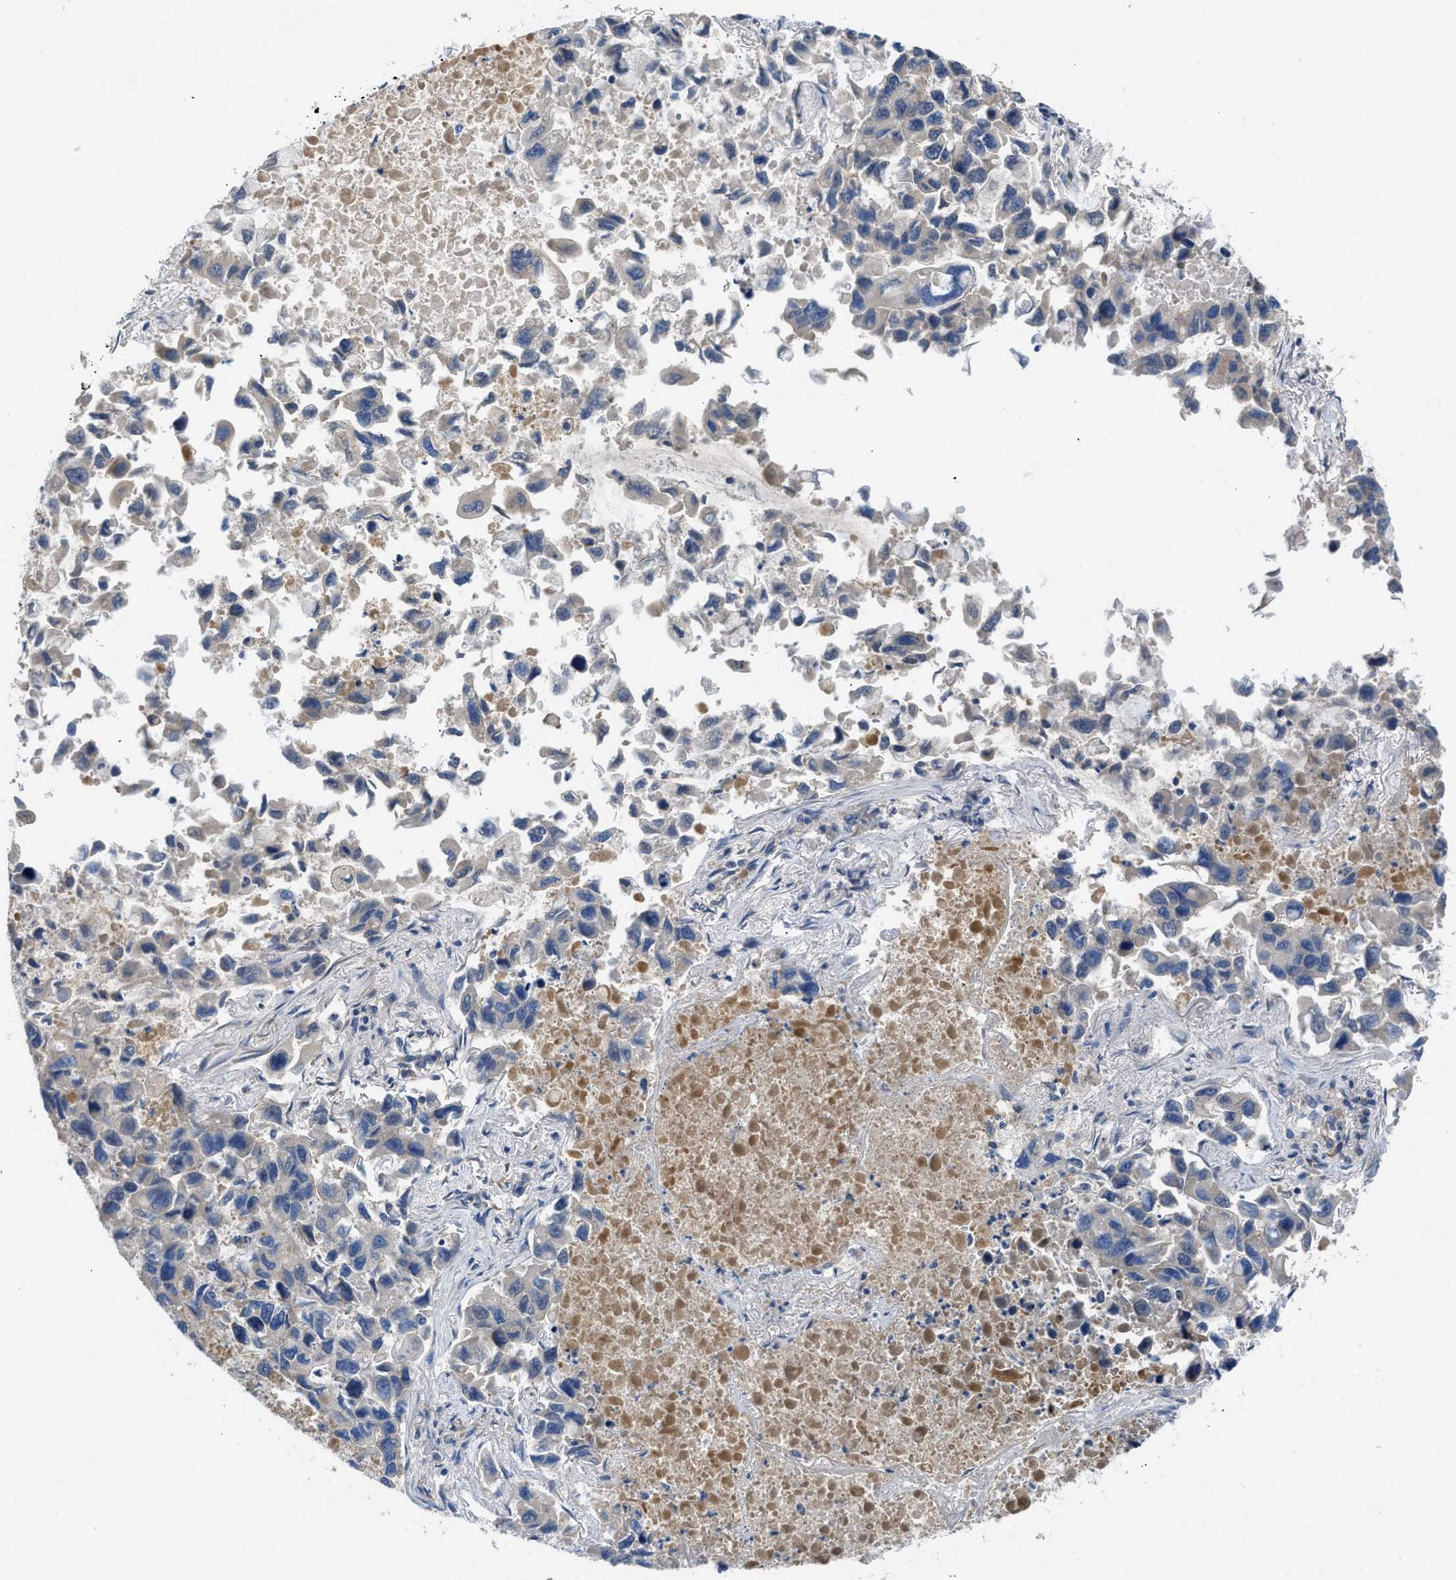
{"staining": {"intensity": "negative", "quantity": "none", "location": "none"}, "tissue": "lung cancer", "cell_type": "Tumor cells", "image_type": "cancer", "snomed": [{"axis": "morphology", "description": "Adenocarcinoma, NOS"}, {"axis": "topography", "description": "Lung"}], "caption": "Tumor cells show no significant staining in lung cancer.", "gene": "C1S", "patient": {"sex": "male", "age": 64}}